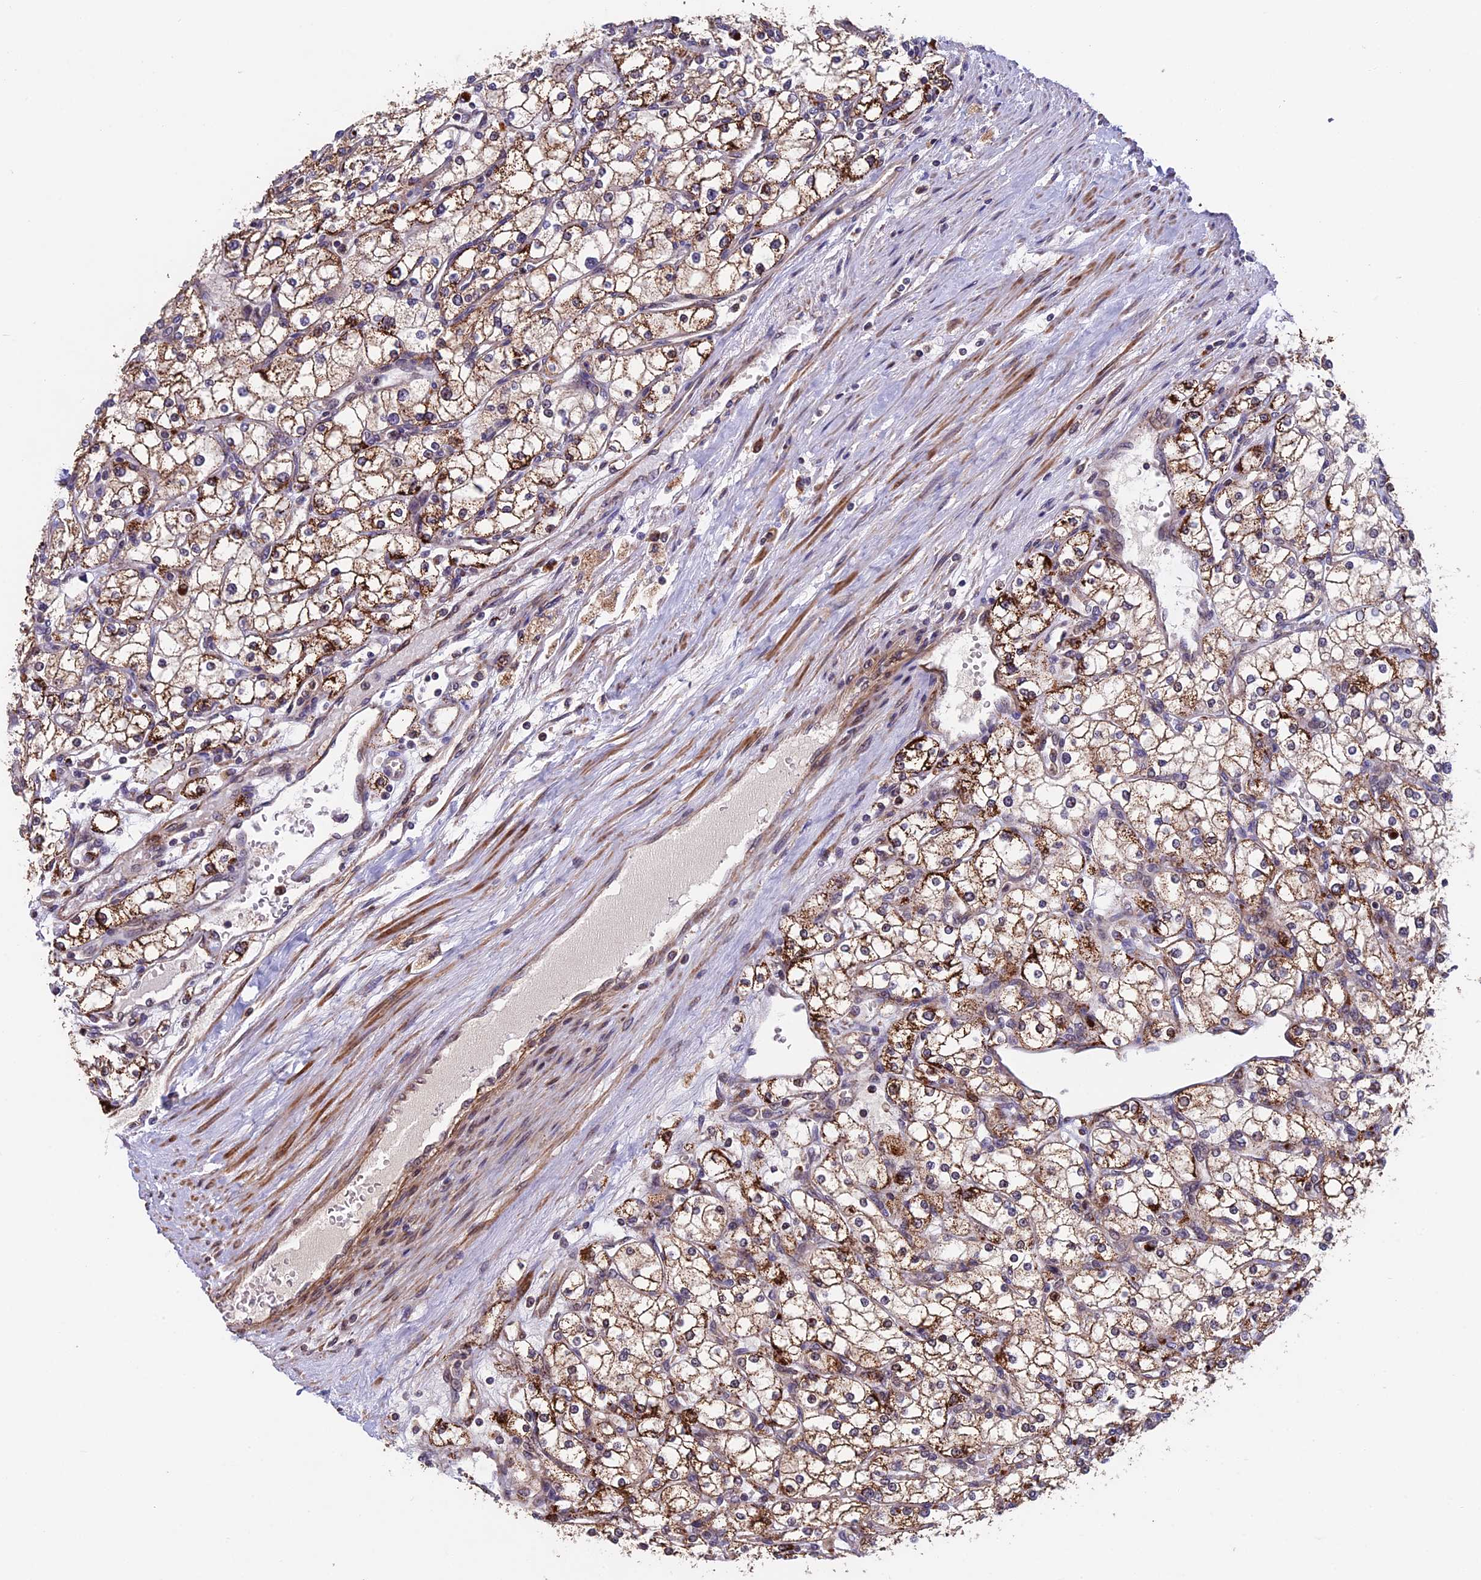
{"staining": {"intensity": "moderate", "quantity": ">75%", "location": "cytoplasmic/membranous"}, "tissue": "renal cancer", "cell_type": "Tumor cells", "image_type": "cancer", "snomed": [{"axis": "morphology", "description": "Adenocarcinoma, NOS"}, {"axis": "topography", "description": "Kidney"}], "caption": "The photomicrograph shows immunohistochemical staining of renal adenocarcinoma. There is moderate cytoplasmic/membranous positivity is seen in approximately >75% of tumor cells.", "gene": "RNF17", "patient": {"sex": "male", "age": 80}}